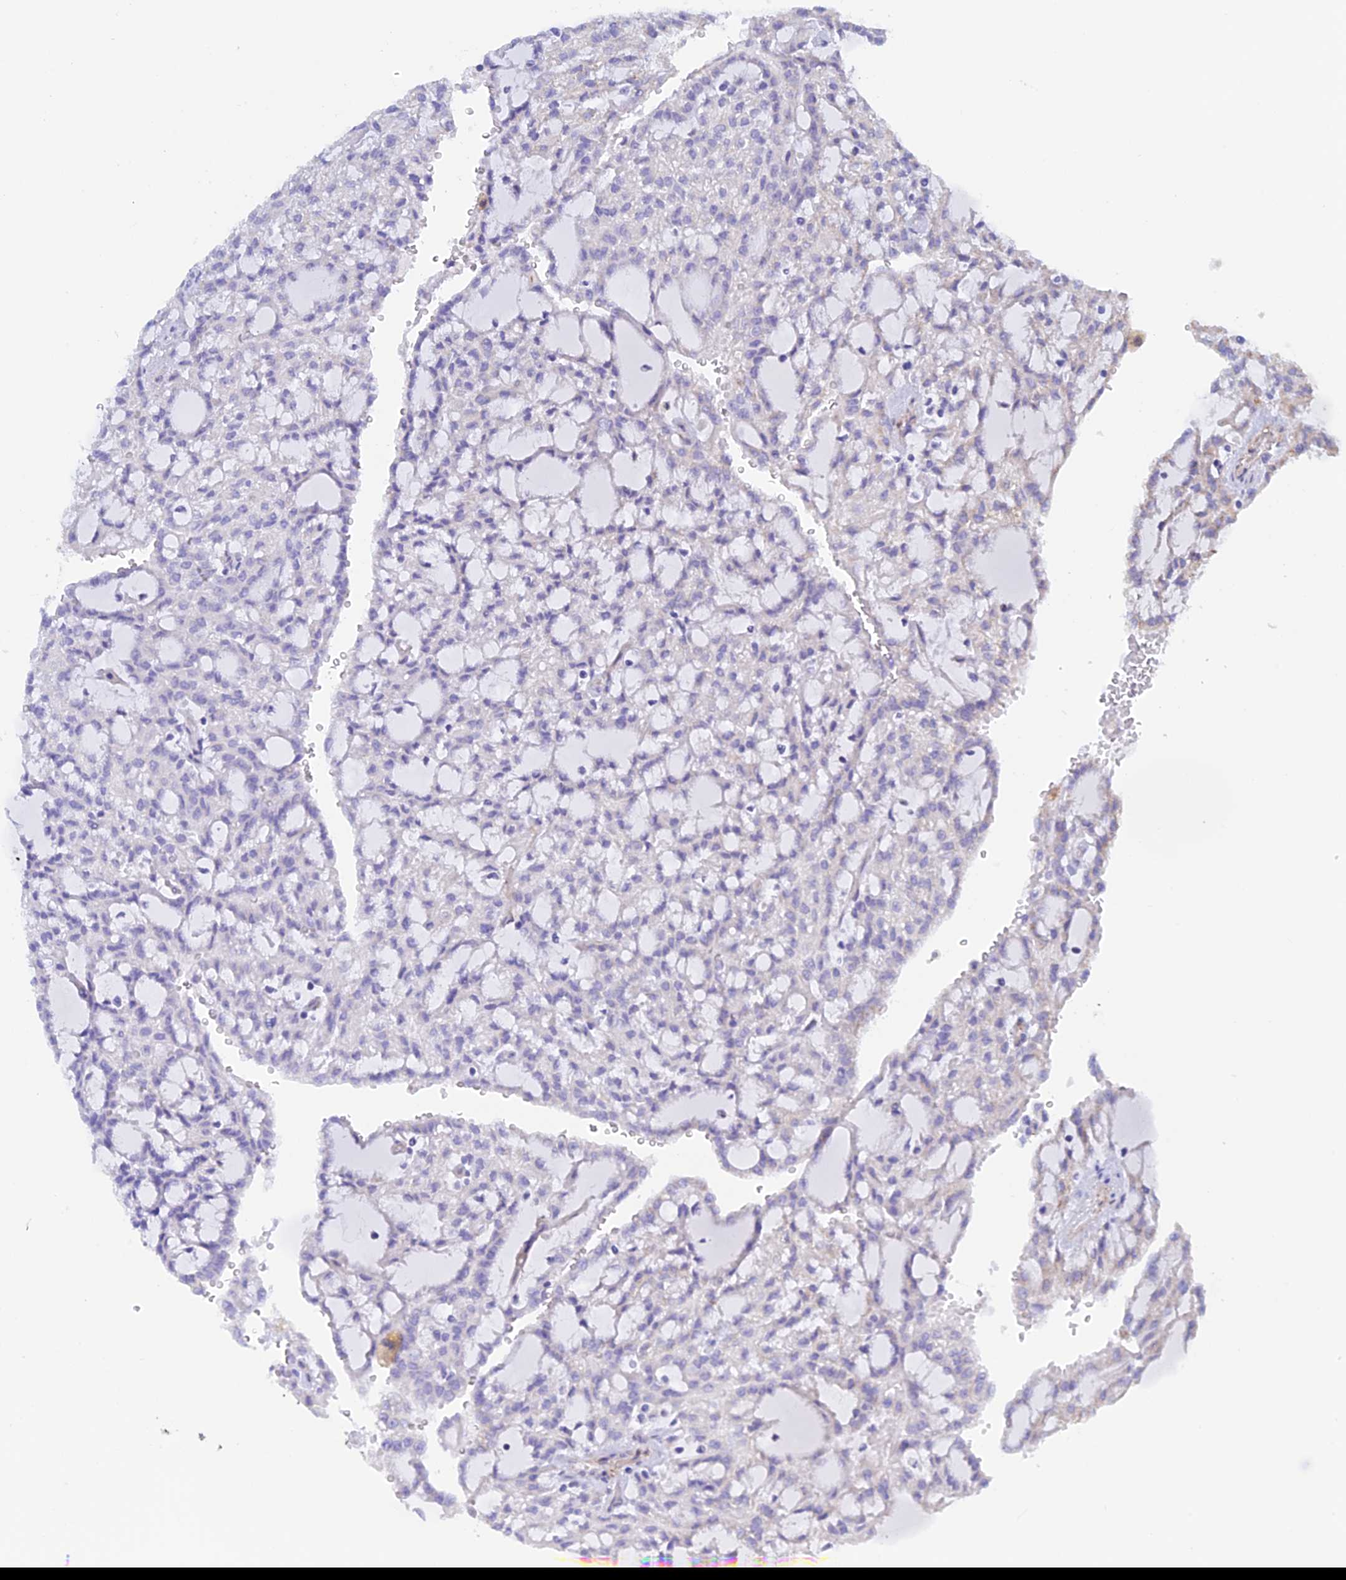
{"staining": {"intensity": "negative", "quantity": "none", "location": "none"}, "tissue": "renal cancer", "cell_type": "Tumor cells", "image_type": "cancer", "snomed": [{"axis": "morphology", "description": "Adenocarcinoma, NOS"}, {"axis": "topography", "description": "Kidney"}], "caption": "Adenocarcinoma (renal) was stained to show a protein in brown. There is no significant expression in tumor cells.", "gene": "ZDHHC16", "patient": {"sex": "male", "age": 63}}